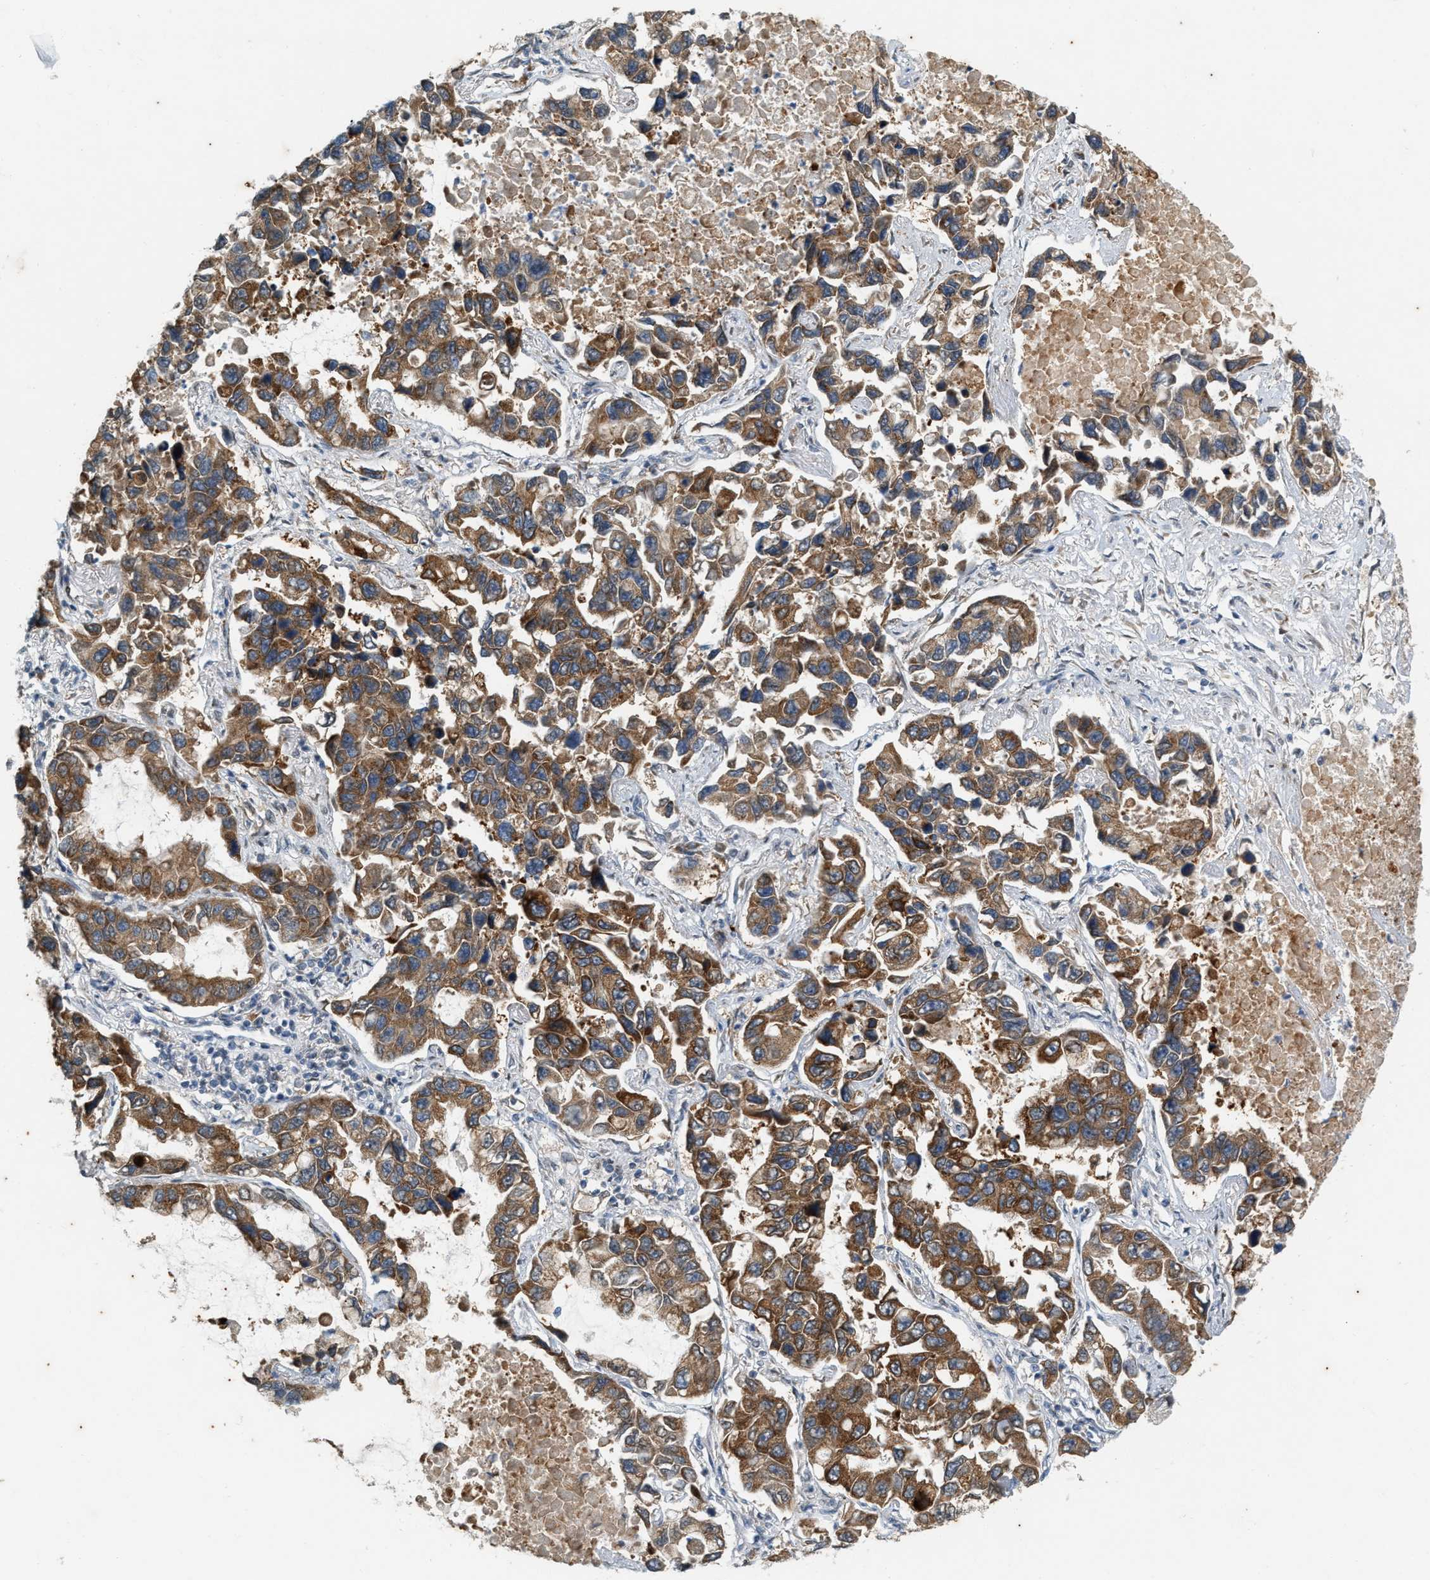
{"staining": {"intensity": "moderate", "quantity": ">75%", "location": "cytoplasmic/membranous"}, "tissue": "lung cancer", "cell_type": "Tumor cells", "image_type": "cancer", "snomed": [{"axis": "morphology", "description": "Adenocarcinoma, NOS"}, {"axis": "topography", "description": "Lung"}], "caption": "Moderate cytoplasmic/membranous expression for a protein is seen in about >75% of tumor cells of adenocarcinoma (lung) using immunohistochemistry (IHC).", "gene": "CHPF2", "patient": {"sex": "male", "age": 64}}